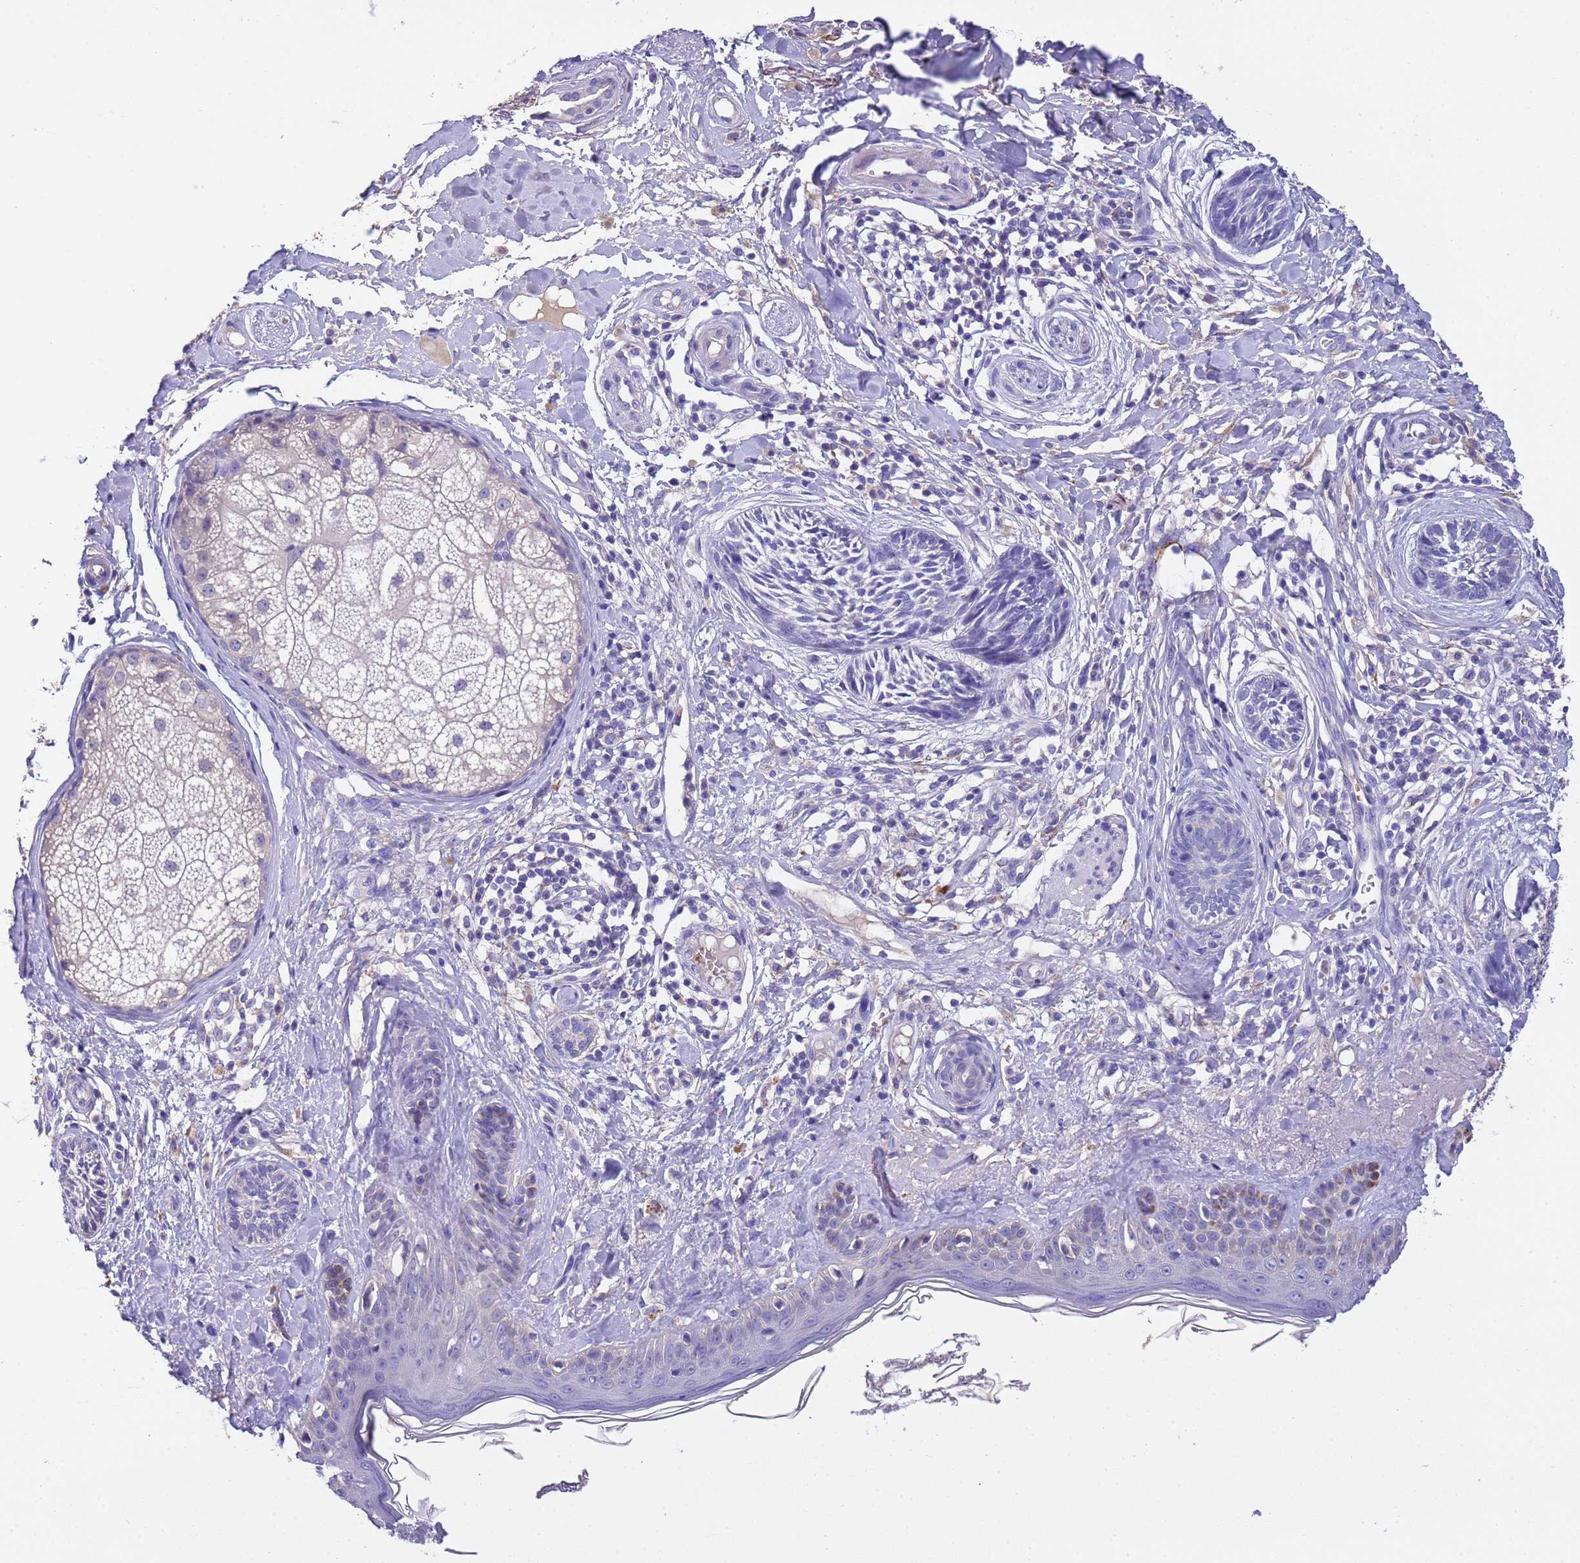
{"staining": {"intensity": "negative", "quantity": "none", "location": "none"}, "tissue": "skin cancer", "cell_type": "Tumor cells", "image_type": "cancer", "snomed": [{"axis": "morphology", "description": "Squamous cell carcinoma, NOS"}, {"axis": "topography", "description": "Skin"}], "caption": "Skin cancer (squamous cell carcinoma) was stained to show a protein in brown. There is no significant expression in tumor cells. (DAB immunohistochemistry (IHC), high magnification).", "gene": "SLC24A3", "patient": {"sex": "male", "age": 82}}